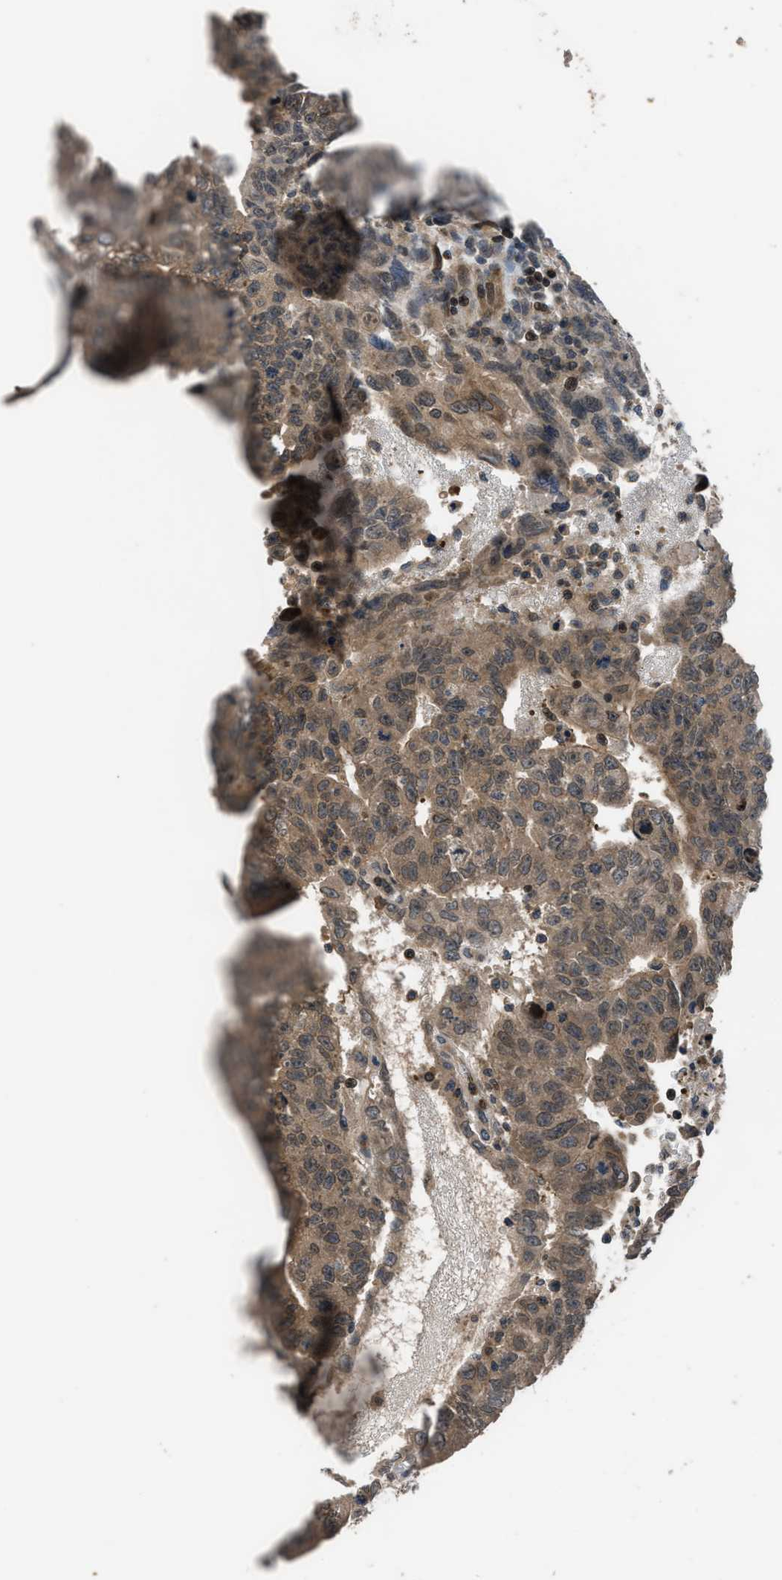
{"staining": {"intensity": "moderate", "quantity": ">75%", "location": "cytoplasmic/membranous"}, "tissue": "testis cancer", "cell_type": "Tumor cells", "image_type": "cancer", "snomed": [{"axis": "morphology", "description": "Seminoma, NOS"}, {"axis": "morphology", "description": "Carcinoma, Embryonal, NOS"}, {"axis": "topography", "description": "Testis"}], "caption": "Brown immunohistochemical staining in human testis embryonal carcinoma displays moderate cytoplasmic/membranous expression in about >75% of tumor cells.", "gene": "CTBS", "patient": {"sex": "male", "age": 52}}